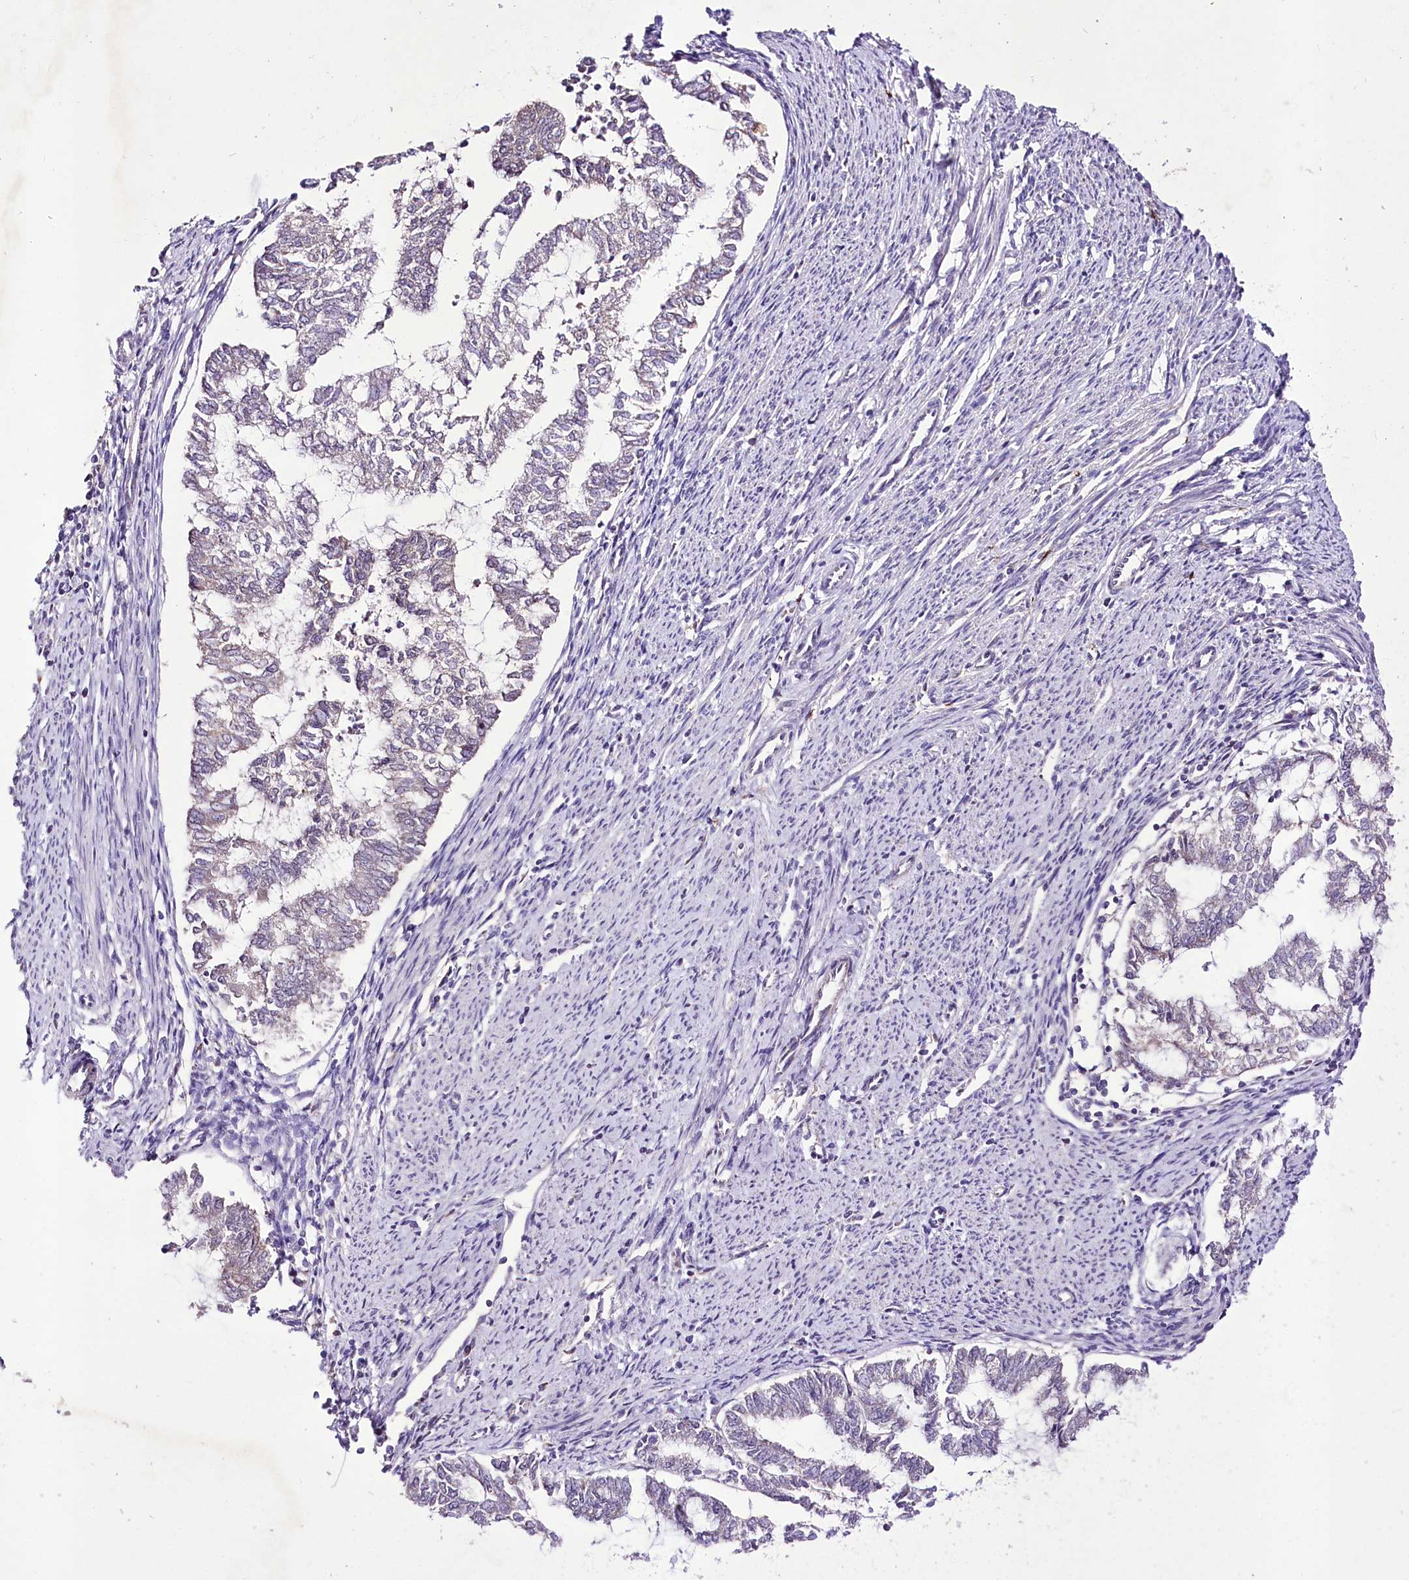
{"staining": {"intensity": "negative", "quantity": "none", "location": "none"}, "tissue": "endometrial cancer", "cell_type": "Tumor cells", "image_type": "cancer", "snomed": [{"axis": "morphology", "description": "Adenocarcinoma, NOS"}, {"axis": "topography", "description": "Endometrium"}], "caption": "An immunohistochemistry (IHC) histopathology image of endometrial cancer (adenocarcinoma) is shown. There is no staining in tumor cells of endometrial cancer (adenocarcinoma).", "gene": "ATE1", "patient": {"sex": "female", "age": 79}}